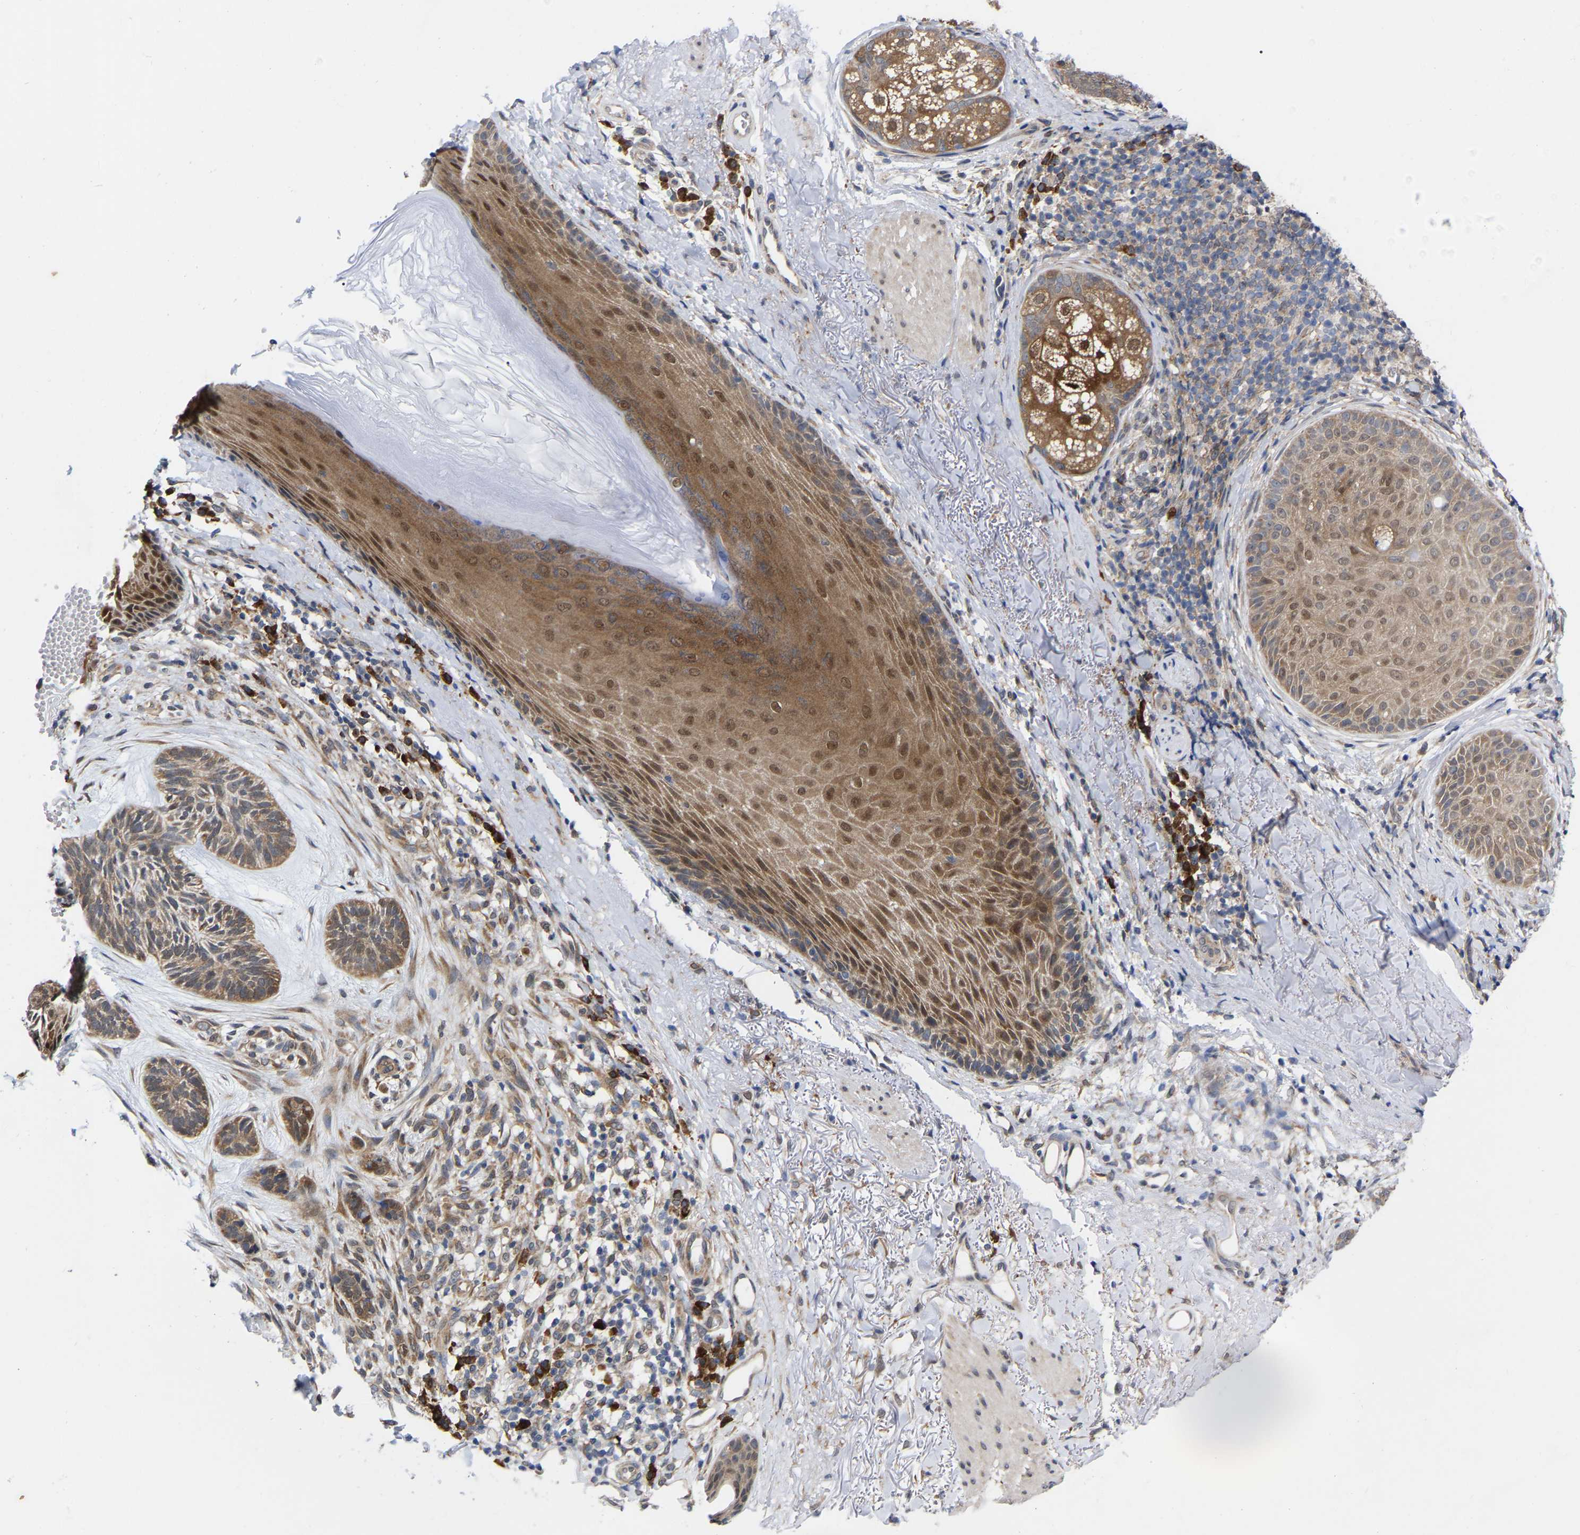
{"staining": {"intensity": "moderate", "quantity": ">75%", "location": "cytoplasmic/membranous,nuclear"}, "tissue": "skin cancer", "cell_type": "Tumor cells", "image_type": "cancer", "snomed": [{"axis": "morphology", "description": "Basal cell carcinoma"}, {"axis": "topography", "description": "Skin"}], "caption": "High-magnification brightfield microscopy of skin cancer (basal cell carcinoma) stained with DAB (3,3'-diaminobenzidine) (brown) and counterstained with hematoxylin (blue). tumor cells exhibit moderate cytoplasmic/membranous and nuclear expression is present in about>75% of cells. (Stains: DAB (3,3'-diaminobenzidine) in brown, nuclei in blue, Microscopy: brightfield microscopy at high magnification).", "gene": "UBE4B", "patient": {"sex": "male", "age": 55}}